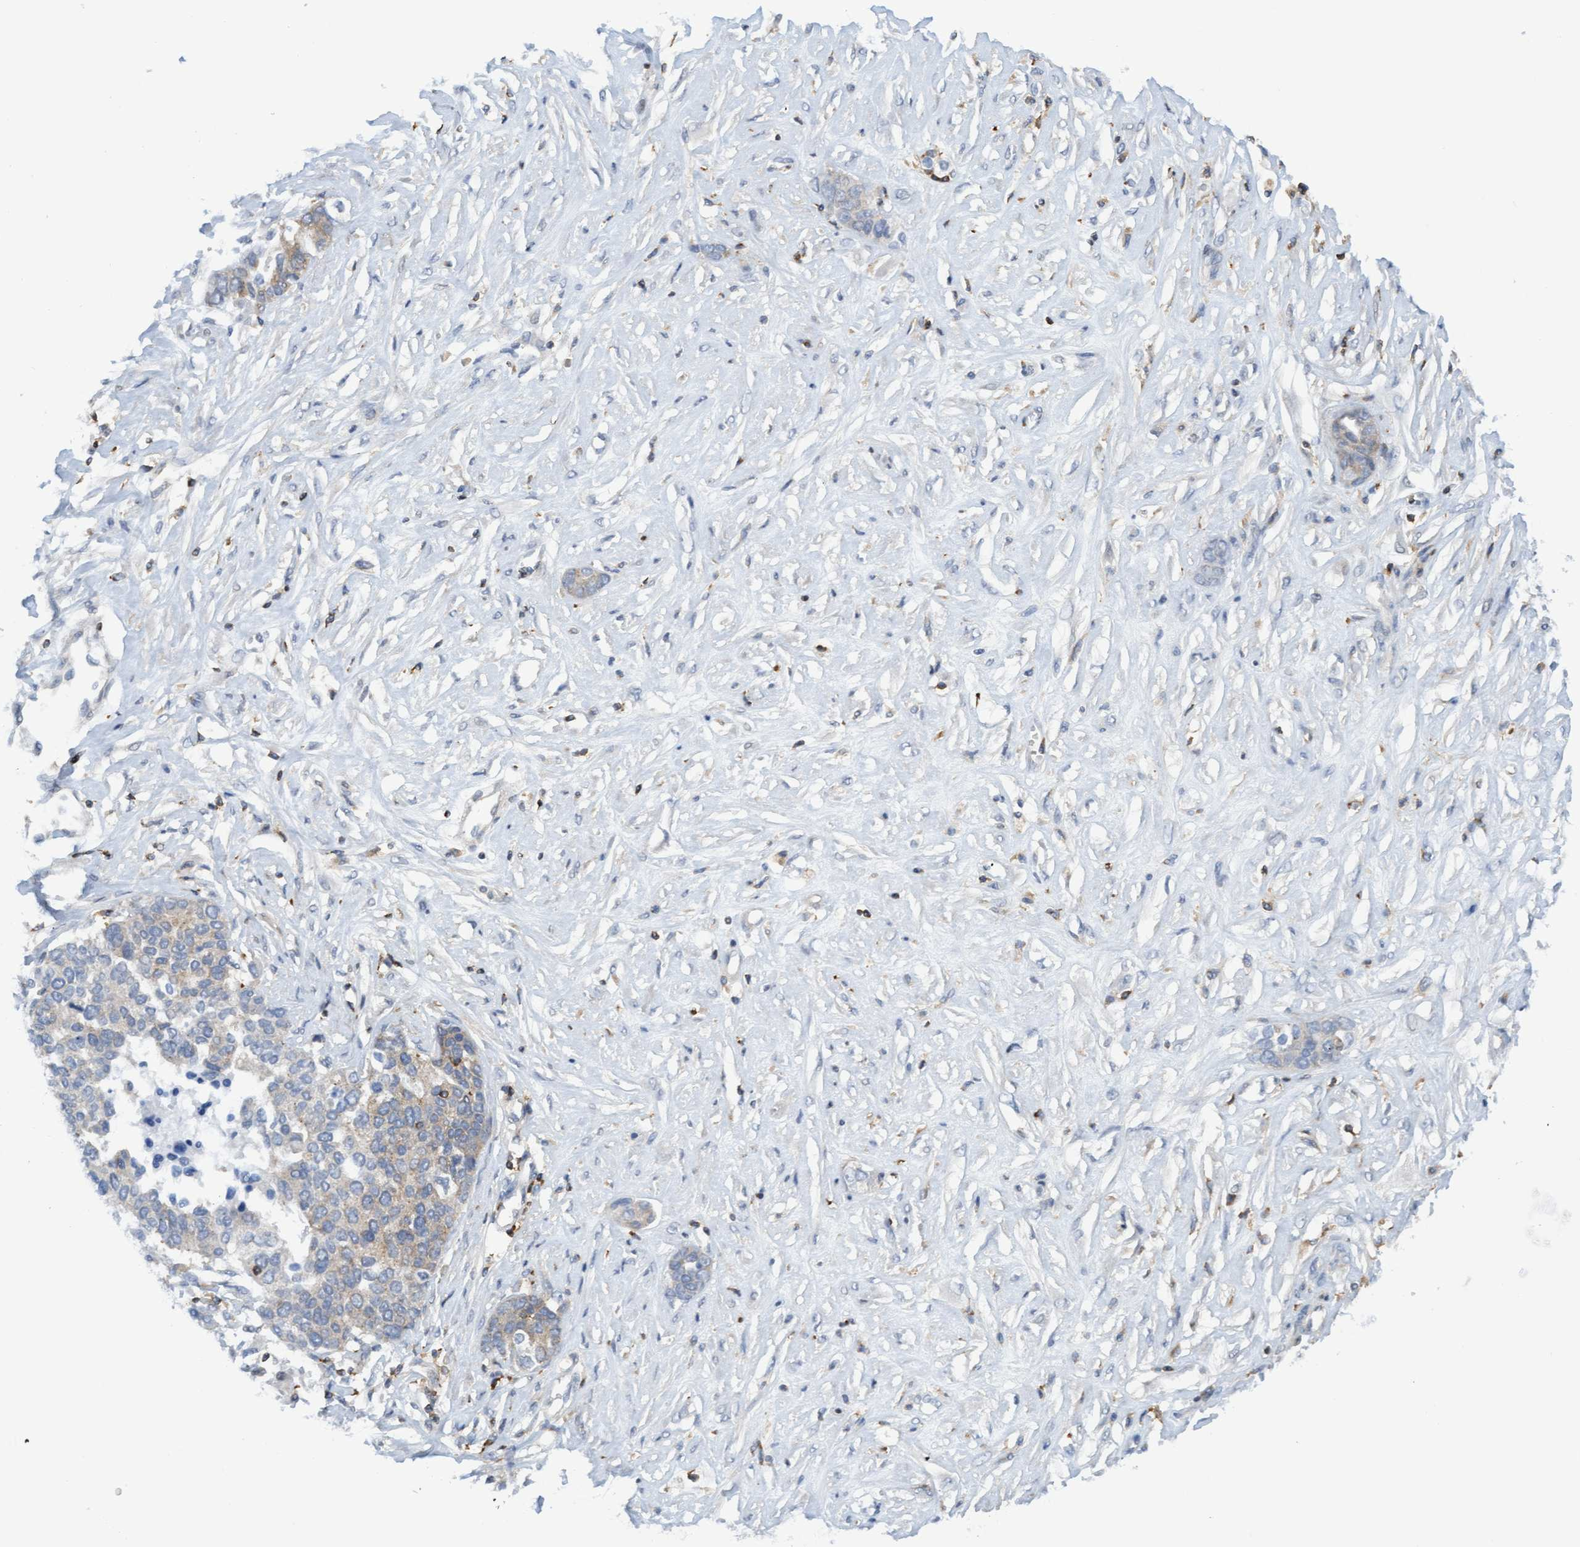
{"staining": {"intensity": "weak", "quantity": "25%-75%", "location": "cytoplasmic/membranous"}, "tissue": "ovarian cancer", "cell_type": "Tumor cells", "image_type": "cancer", "snomed": [{"axis": "morphology", "description": "Cystadenocarcinoma, serous, NOS"}, {"axis": "topography", "description": "Ovary"}], "caption": "About 25%-75% of tumor cells in ovarian cancer display weak cytoplasmic/membranous protein expression as visualized by brown immunohistochemical staining.", "gene": "FNBP1", "patient": {"sex": "female", "age": 44}}